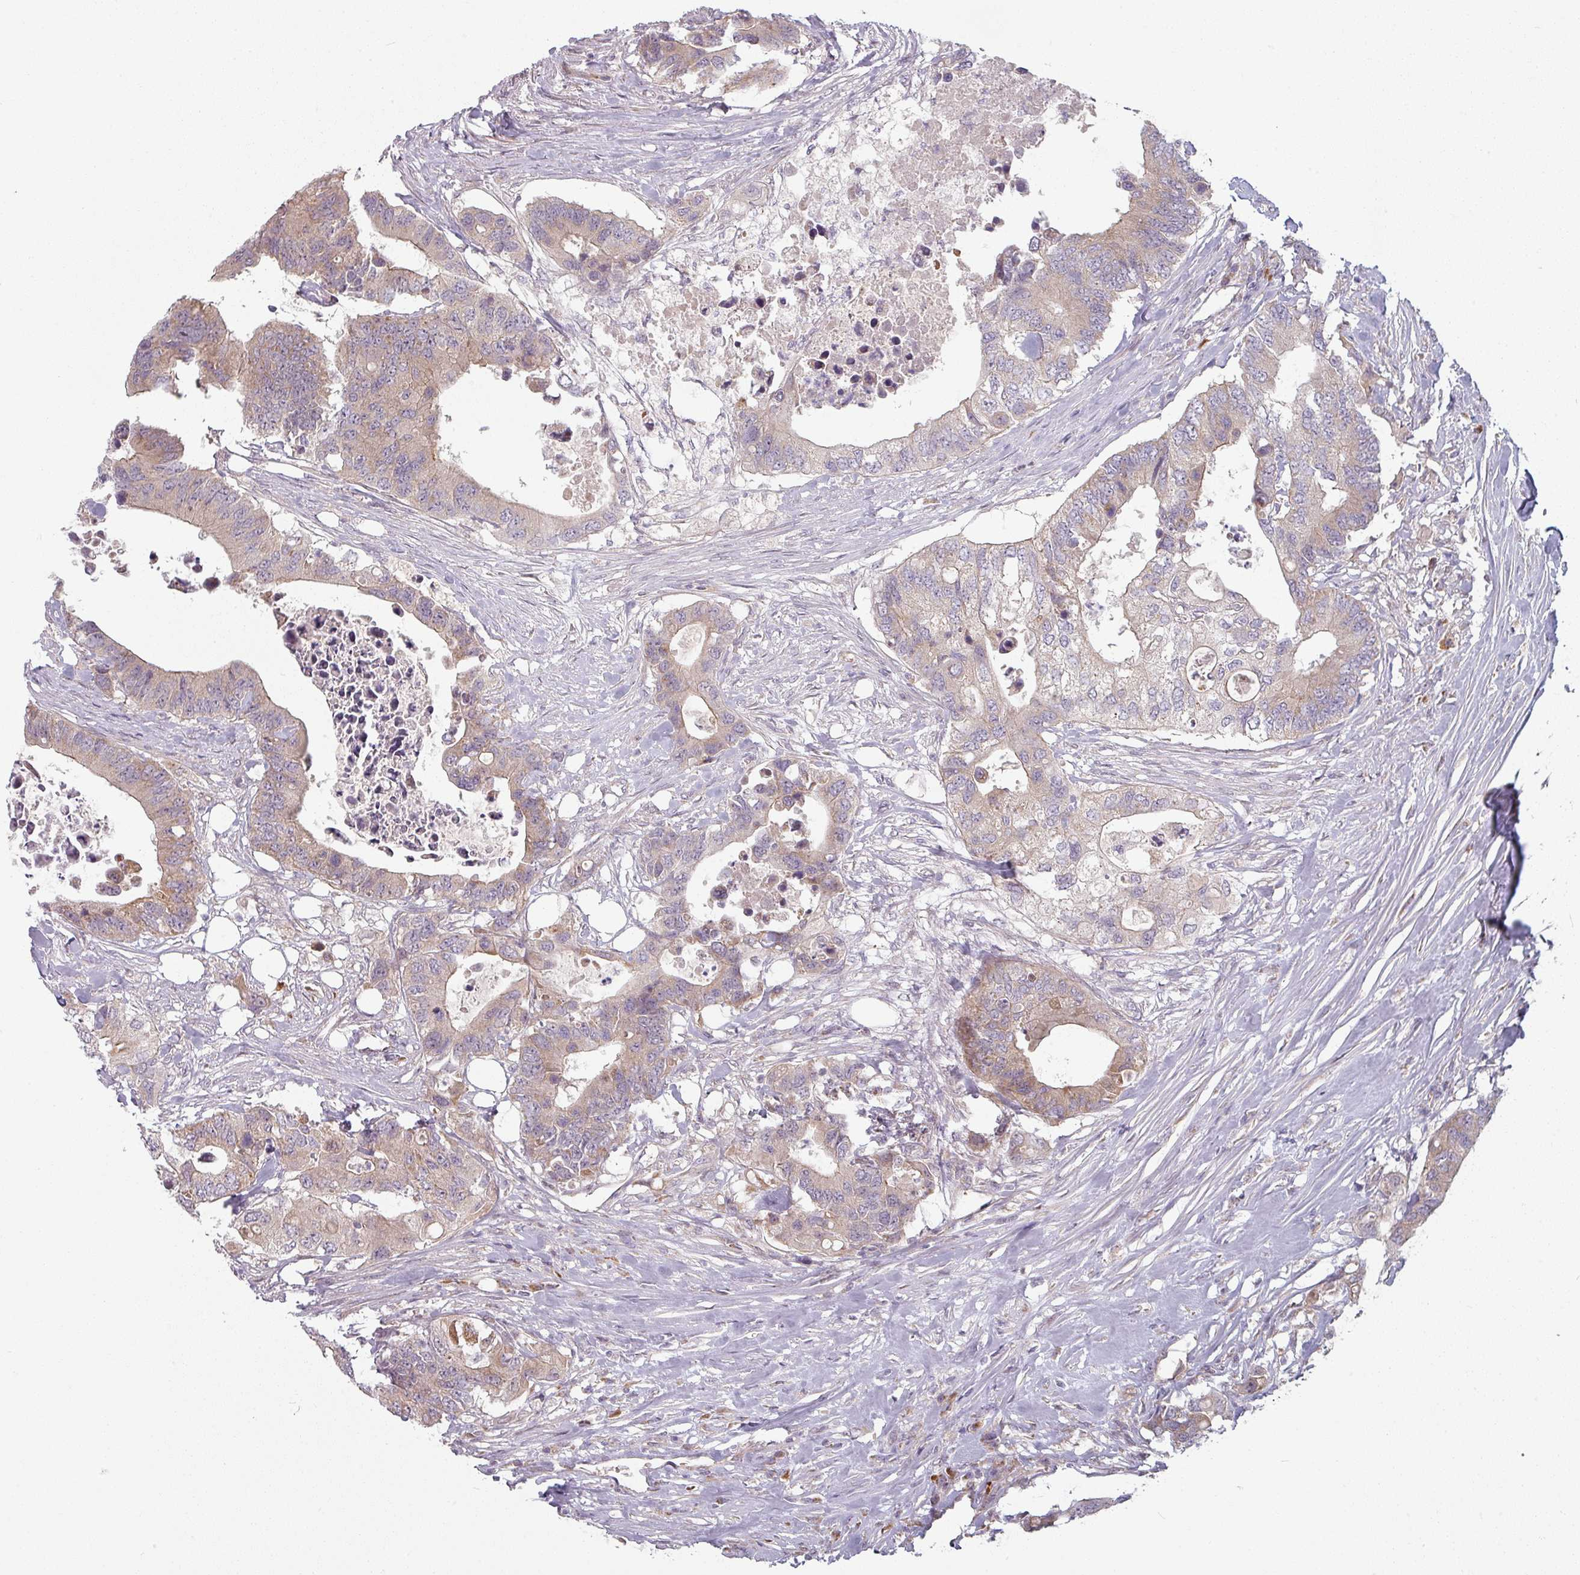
{"staining": {"intensity": "weak", "quantity": "25%-75%", "location": "cytoplasmic/membranous"}, "tissue": "colorectal cancer", "cell_type": "Tumor cells", "image_type": "cancer", "snomed": [{"axis": "morphology", "description": "Adenocarcinoma, NOS"}, {"axis": "topography", "description": "Colon"}], "caption": "Immunohistochemical staining of colorectal cancer (adenocarcinoma) demonstrates low levels of weak cytoplasmic/membranous protein expression in about 25%-75% of tumor cells.", "gene": "PLEKHJ1", "patient": {"sex": "male", "age": 71}}